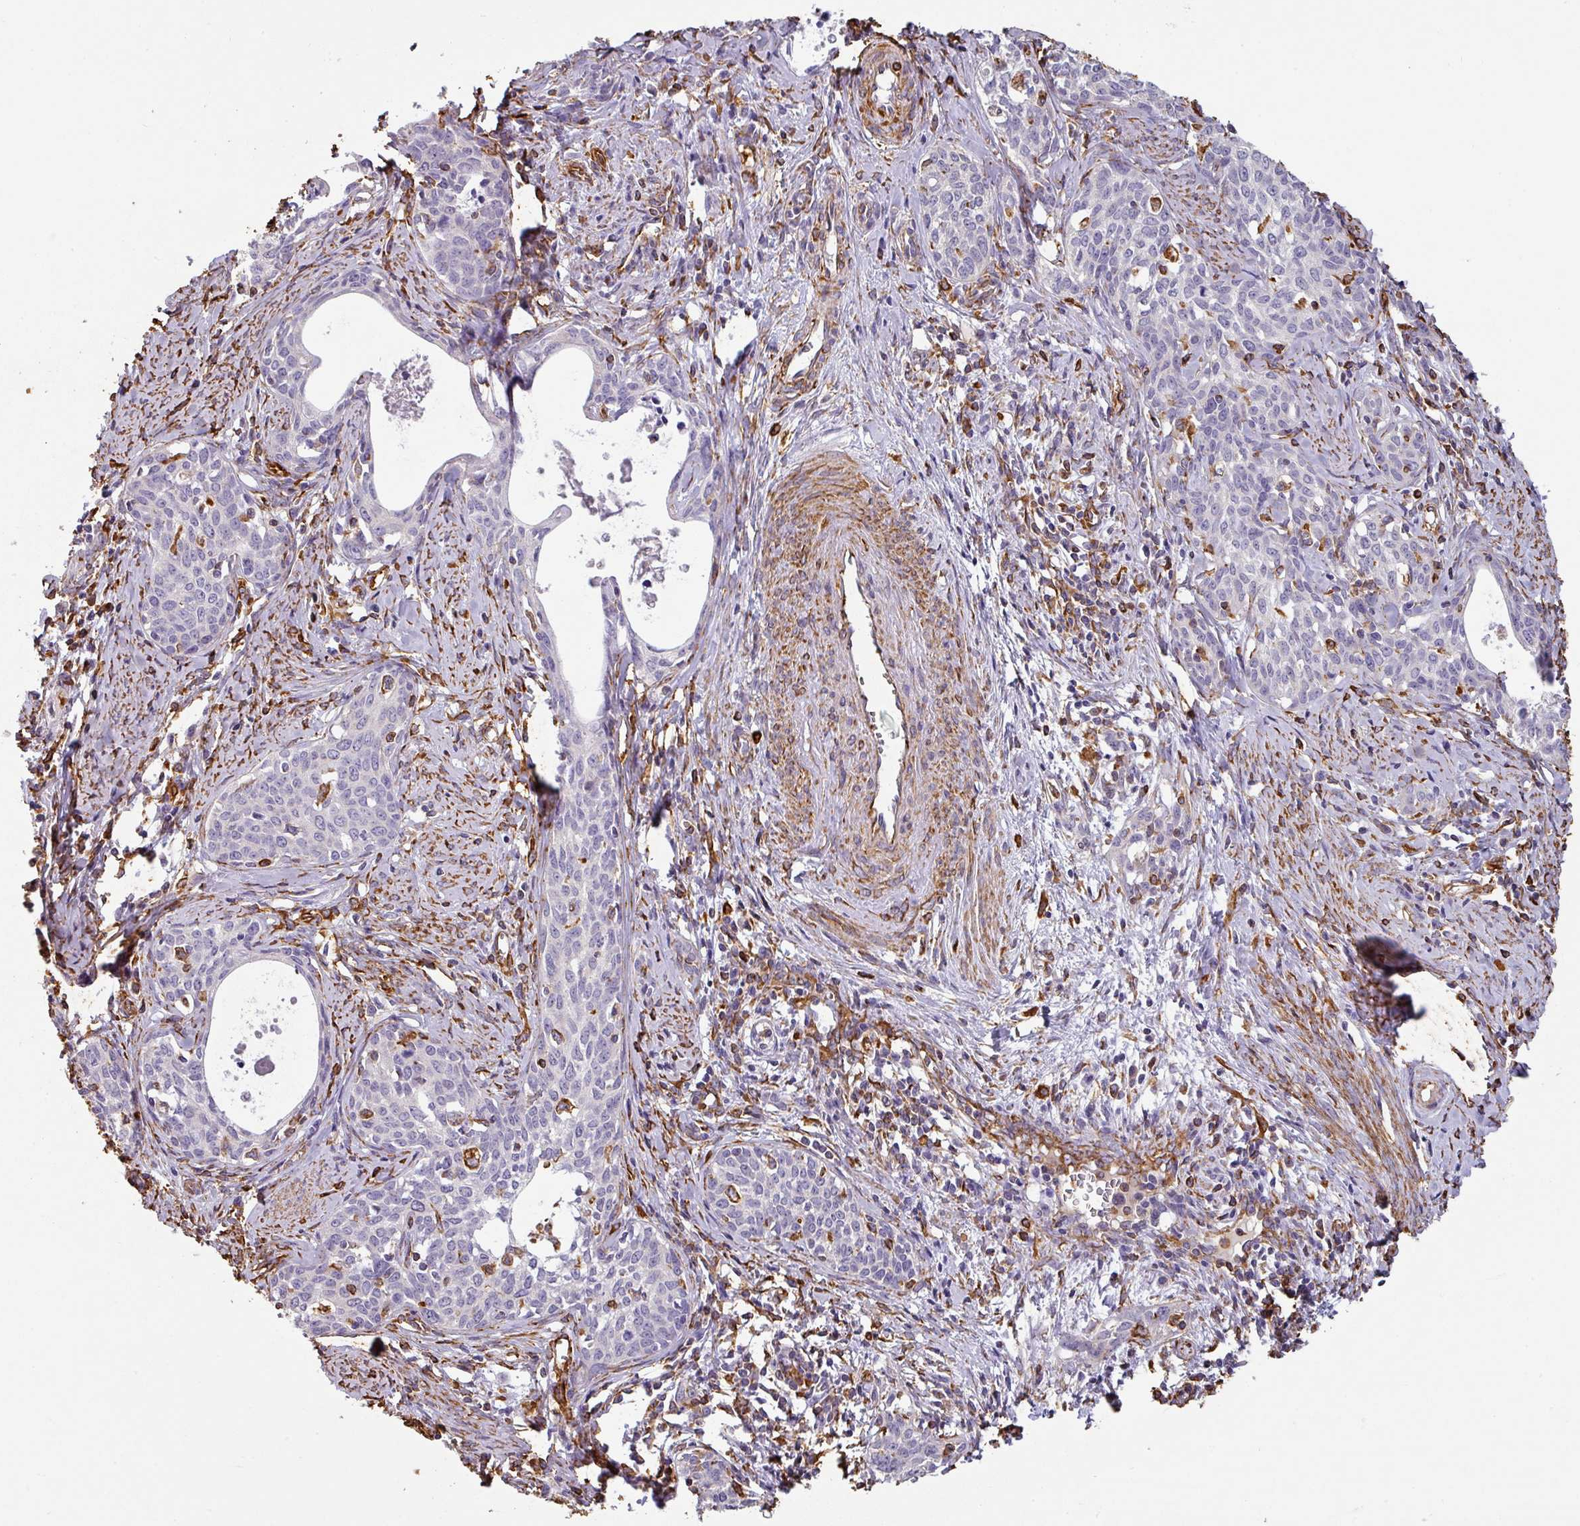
{"staining": {"intensity": "moderate", "quantity": "<25%", "location": "cytoplasmic/membranous"}, "tissue": "cervical cancer", "cell_type": "Tumor cells", "image_type": "cancer", "snomed": [{"axis": "morphology", "description": "Squamous cell carcinoma, NOS"}, {"axis": "topography", "description": "Cervix"}], "caption": "Cervical squamous cell carcinoma was stained to show a protein in brown. There is low levels of moderate cytoplasmic/membranous expression in approximately <25% of tumor cells.", "gene": "ZNF280C", "patient": {"sex": "female", "age": 52}}